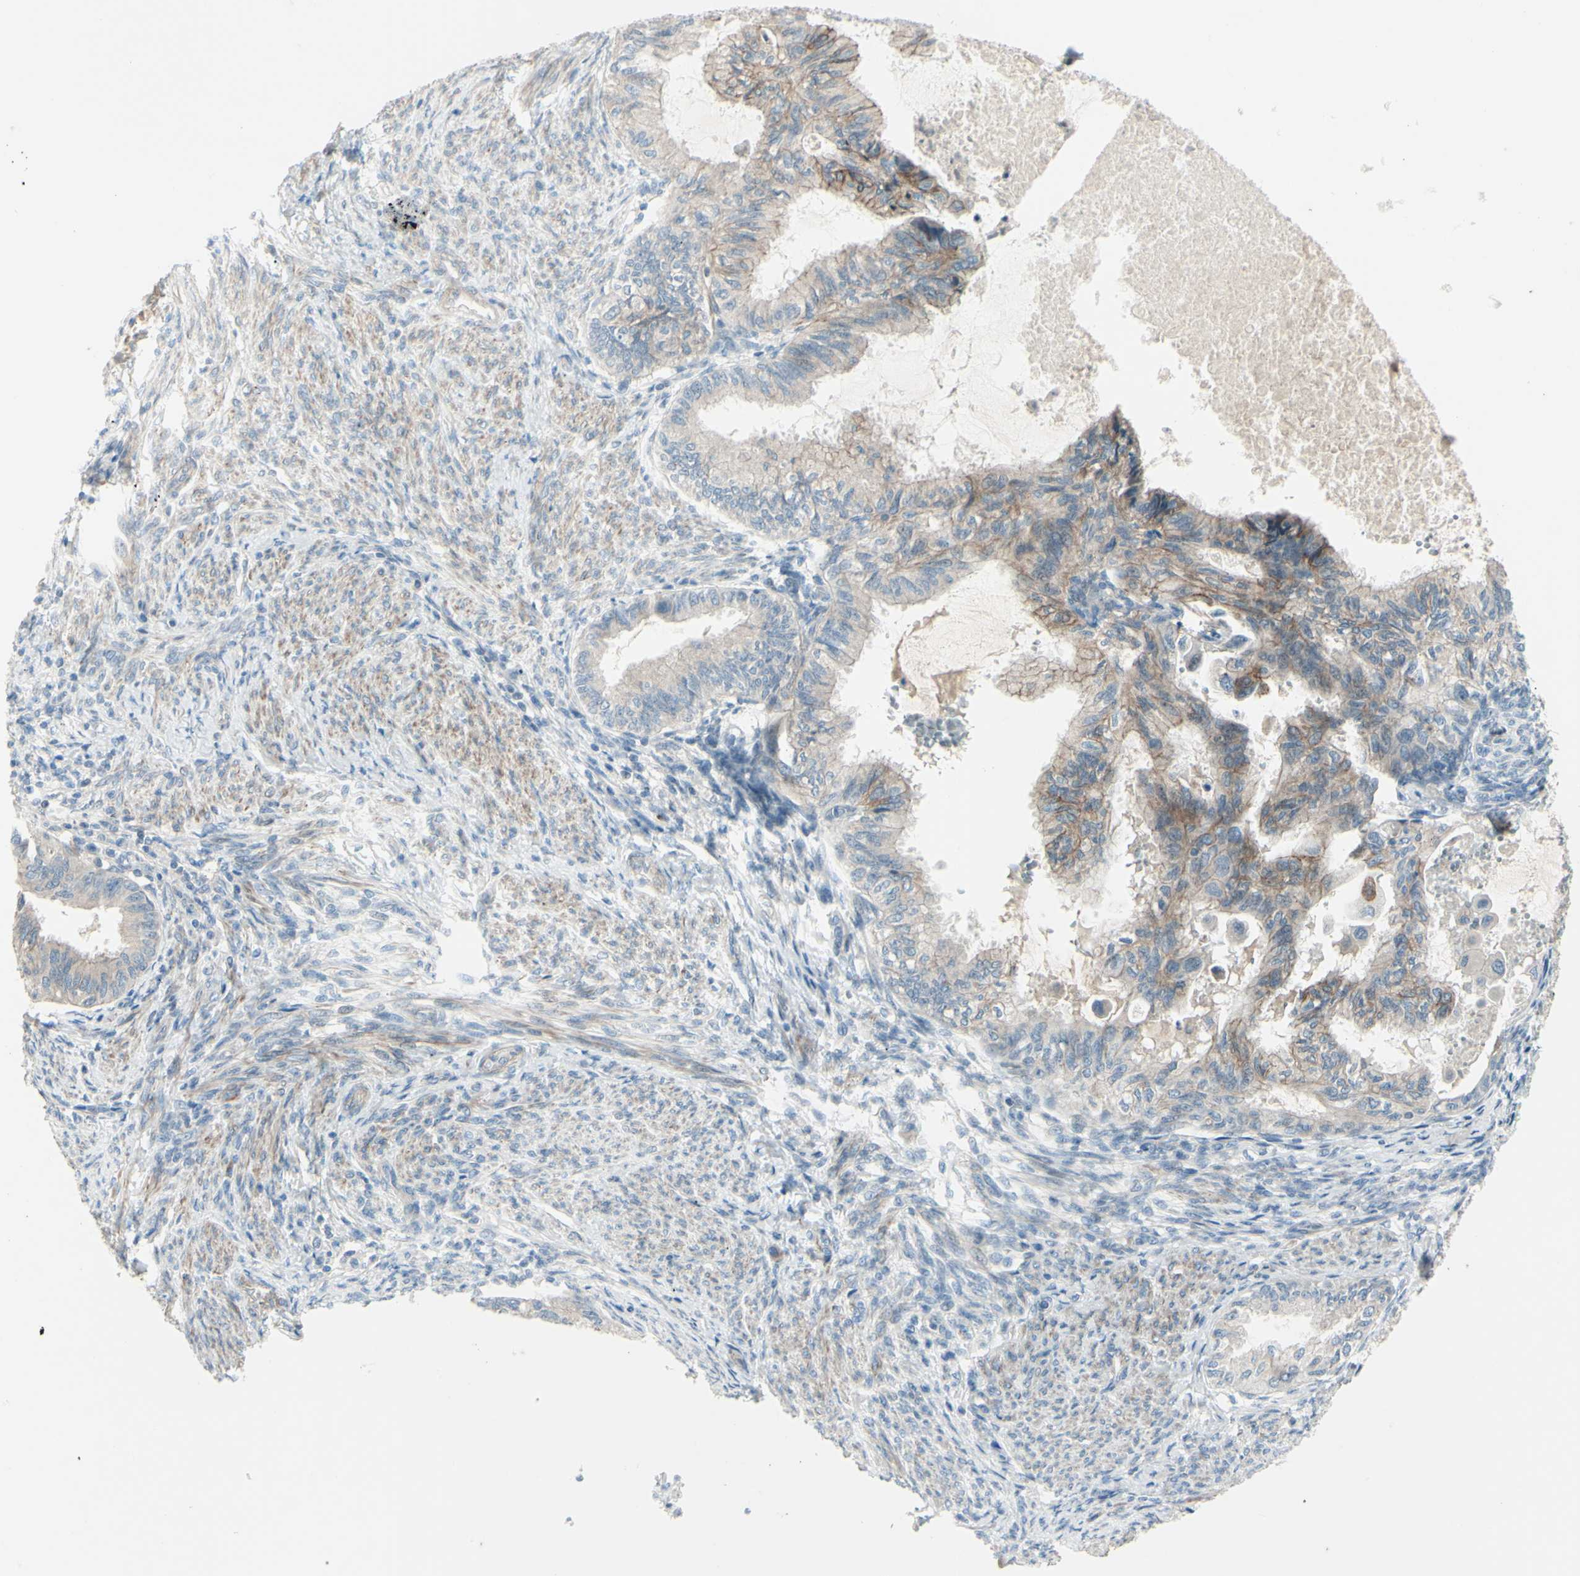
{"staining": {"intensity": "moderate", "quantity": ">75%", "location": "cytoplasmic/membranous"}, "tissue": "cervical cancer", "cell_type": "Tumor cells", "image_type": "cancer", "snomed": [{"axis": "morphology", "description": "Normal tissue, NOS"}, {"axis": "morphology", "description": "Adenocarcinoma, NOS"}, {"axis": "topography", "description": "Cervix"}, {"axis": "topography", "description": "Endometrium"}], "caption": "Immunohistochemical staining of human cervical adenocarcinoma demonstrates moderate cytoplasmic/membranous protein expression in approximately >75% of tumor cells.", "gene": "LRRK1", "patient": {"sex": "female", "age": 86}}